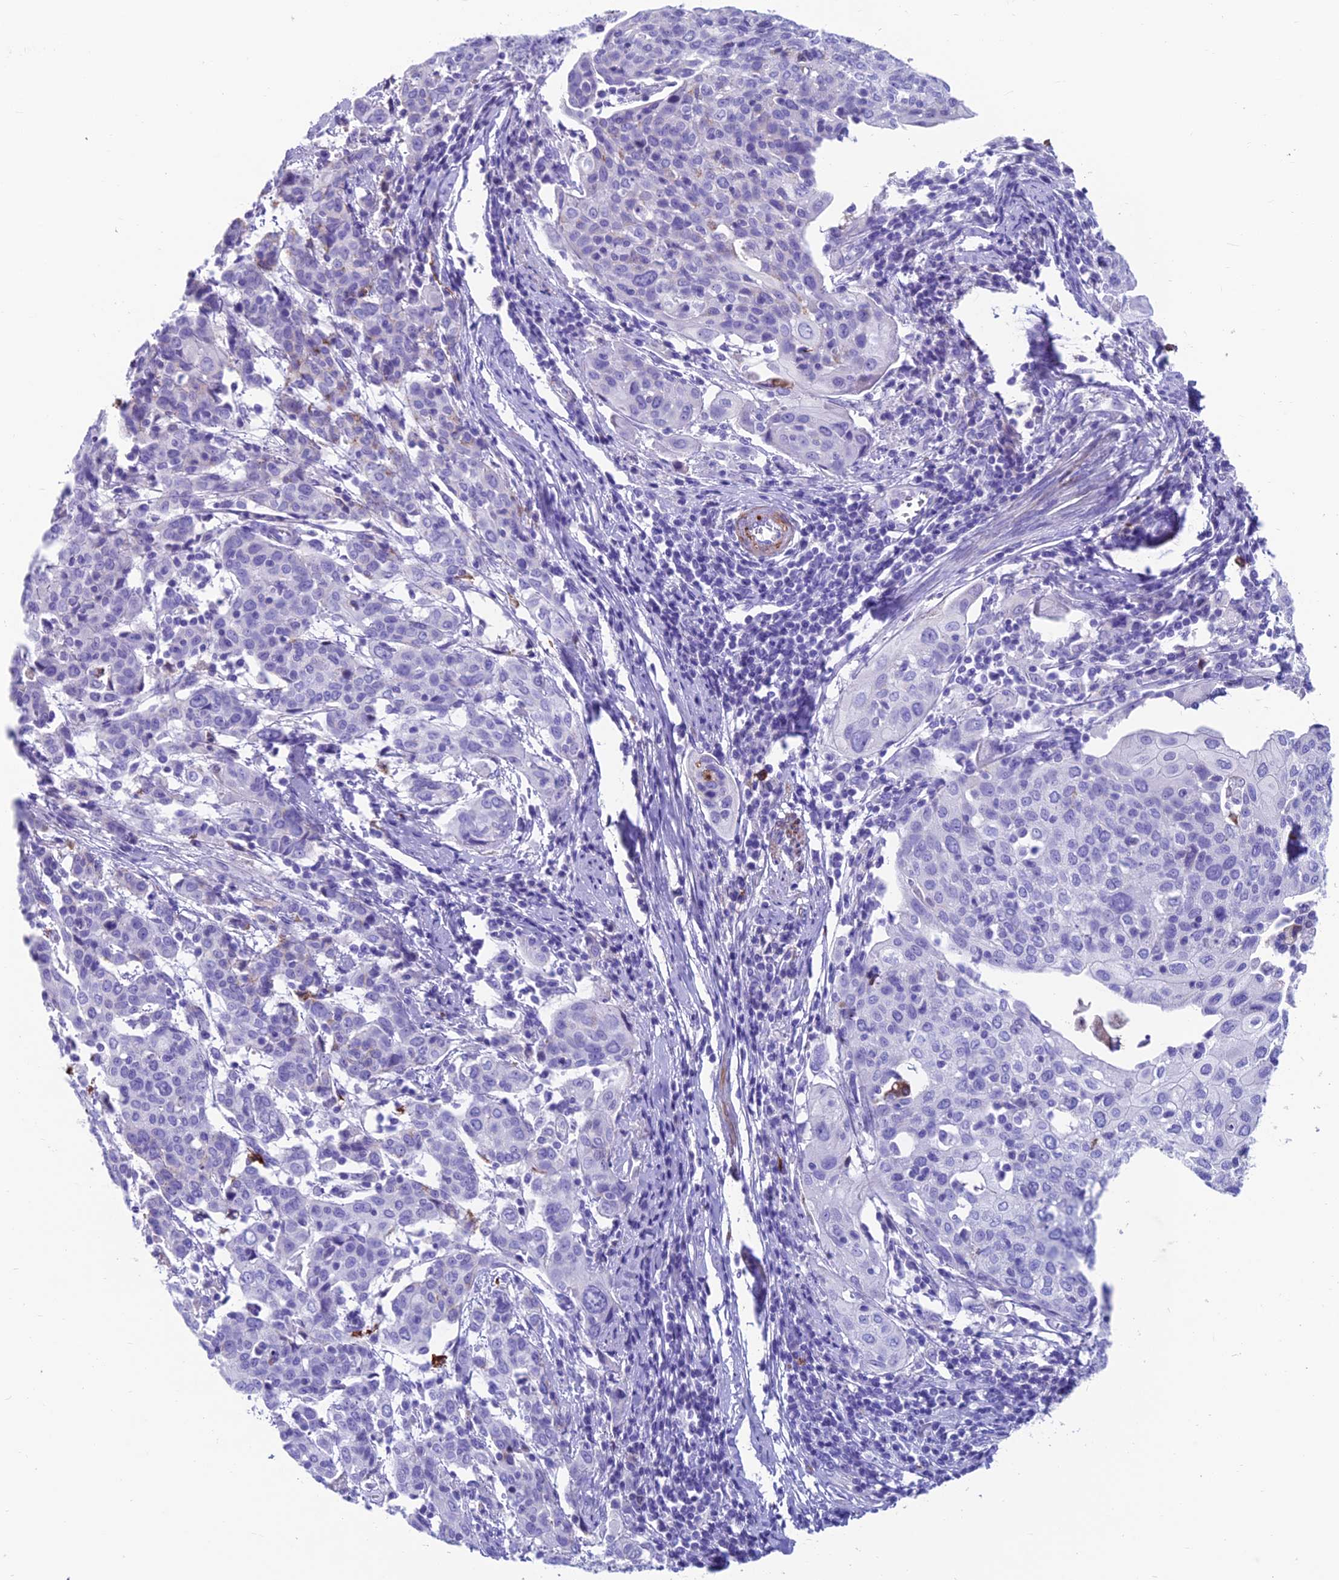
{"staining": {"intensity": "negative", "quantity": "none", "location": "none"}, "tissue": "cervical cancer", "cell_type": "Tumor cells", "image_type": "cancer", "snomed": [{"axis": "morphology", "description": "Squamous cell carcinoma, NOS"}, {"axis": "topography", "description": "Cervix"}], "caption": "IHC image of cervical cancer (squamous cell carcinoma) stained for a protein (brown), which shows no staining in tumor cells. (Stains: DAB immunohistochemistry with hematoxylin counter stain, Microscopy: brightfield microscopy at high magnification).", "gene": "GNG11", "patient": {"sex": "female", "age": 67}}